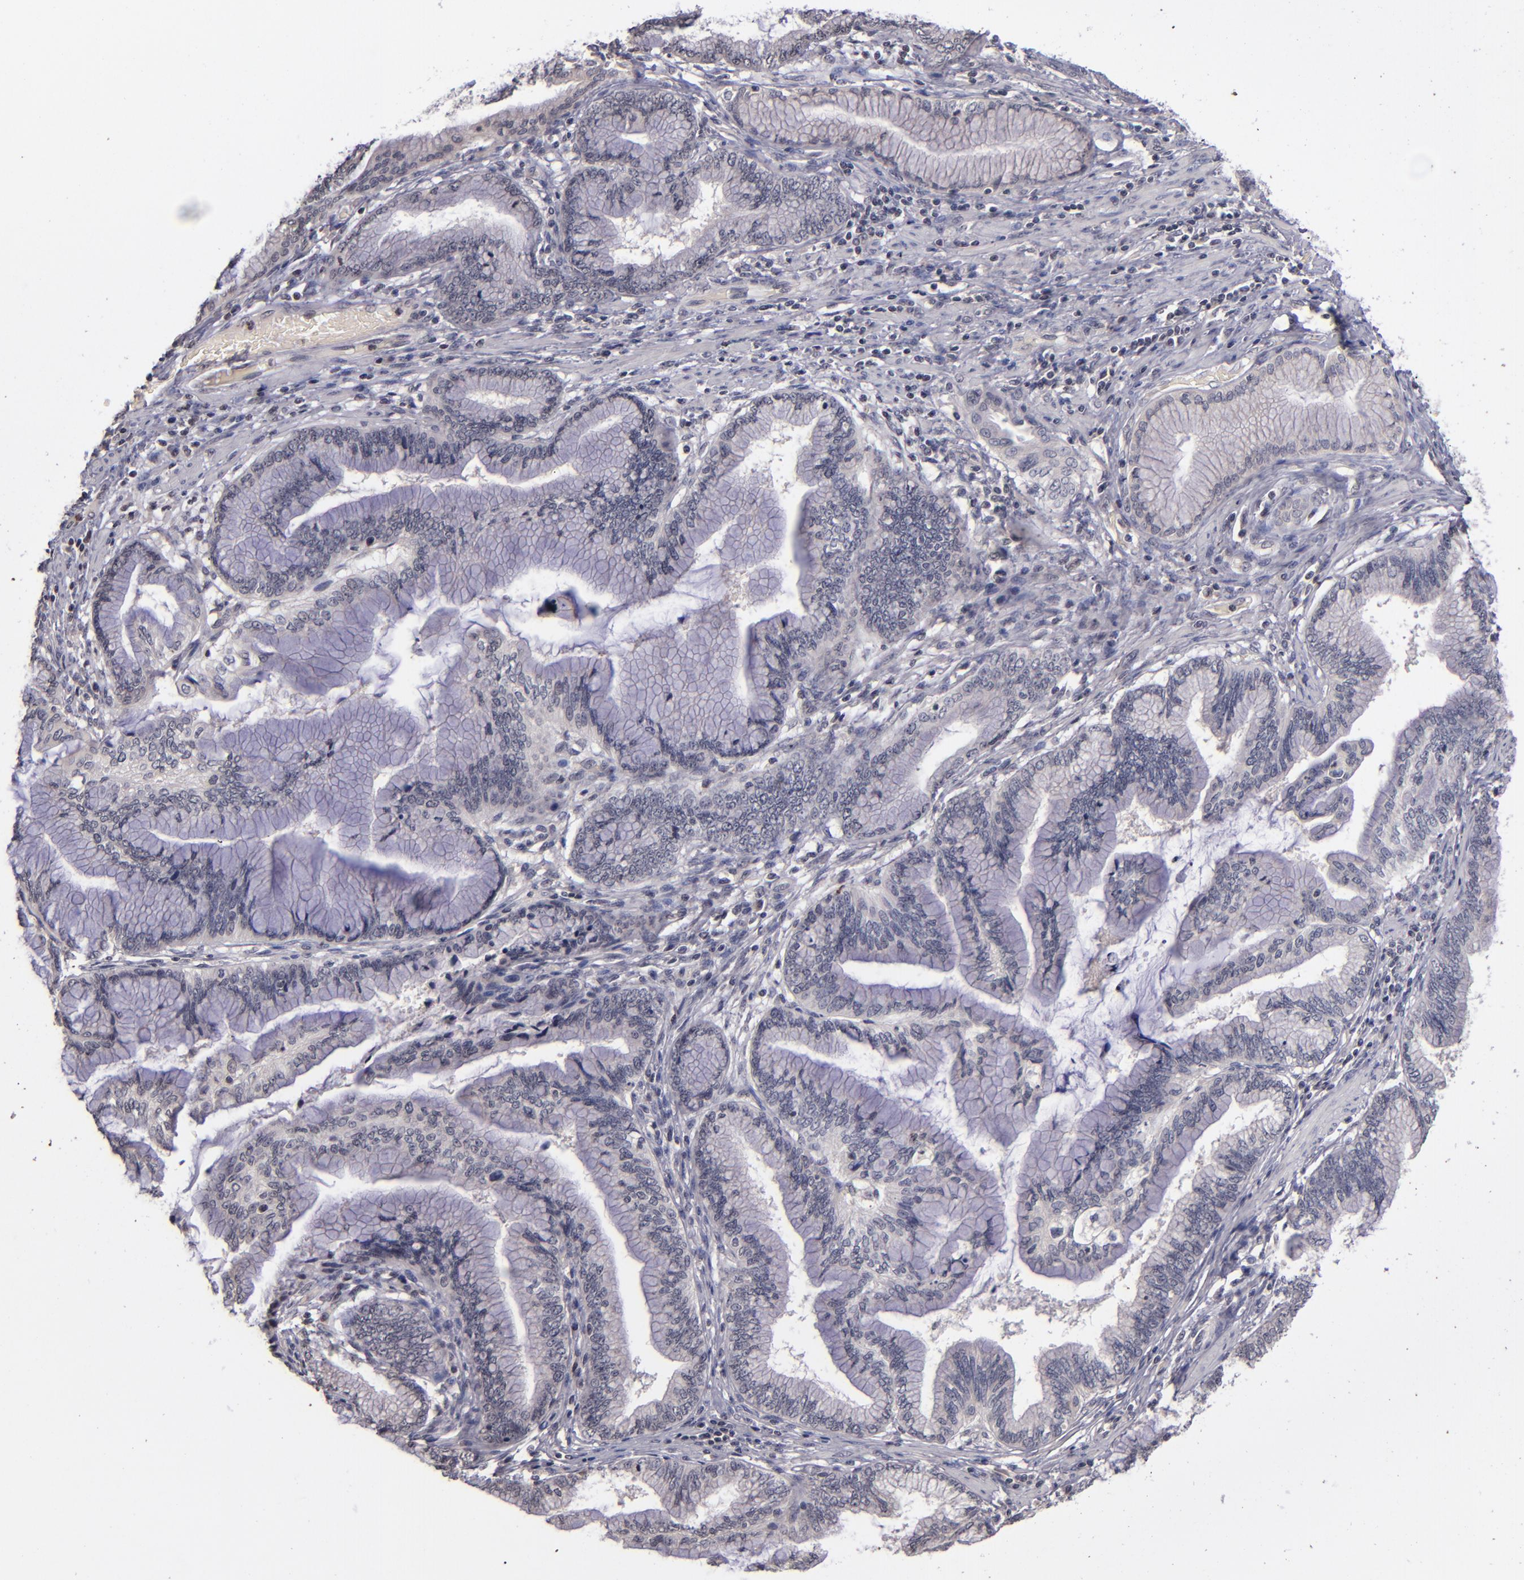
{"staining": {"intensity": "negative", "quantity": "none", "location": "none"}, "tissue": "pancreatic cancer", "cell_type": "Tumor cells", "image_type": "cancer", "snomed": [{"axis": "morphology", "description": "Adenocarcinoma, NOS"}, {"axis": "topography", "description": "Pancreas"}], "caption": "Immunohistochemical staining of human pancreatic adenocarcinoma displays no significant expression in tumor cells.", "gene": "TSC2", "patient": {"sex": "female", "age": 64}}